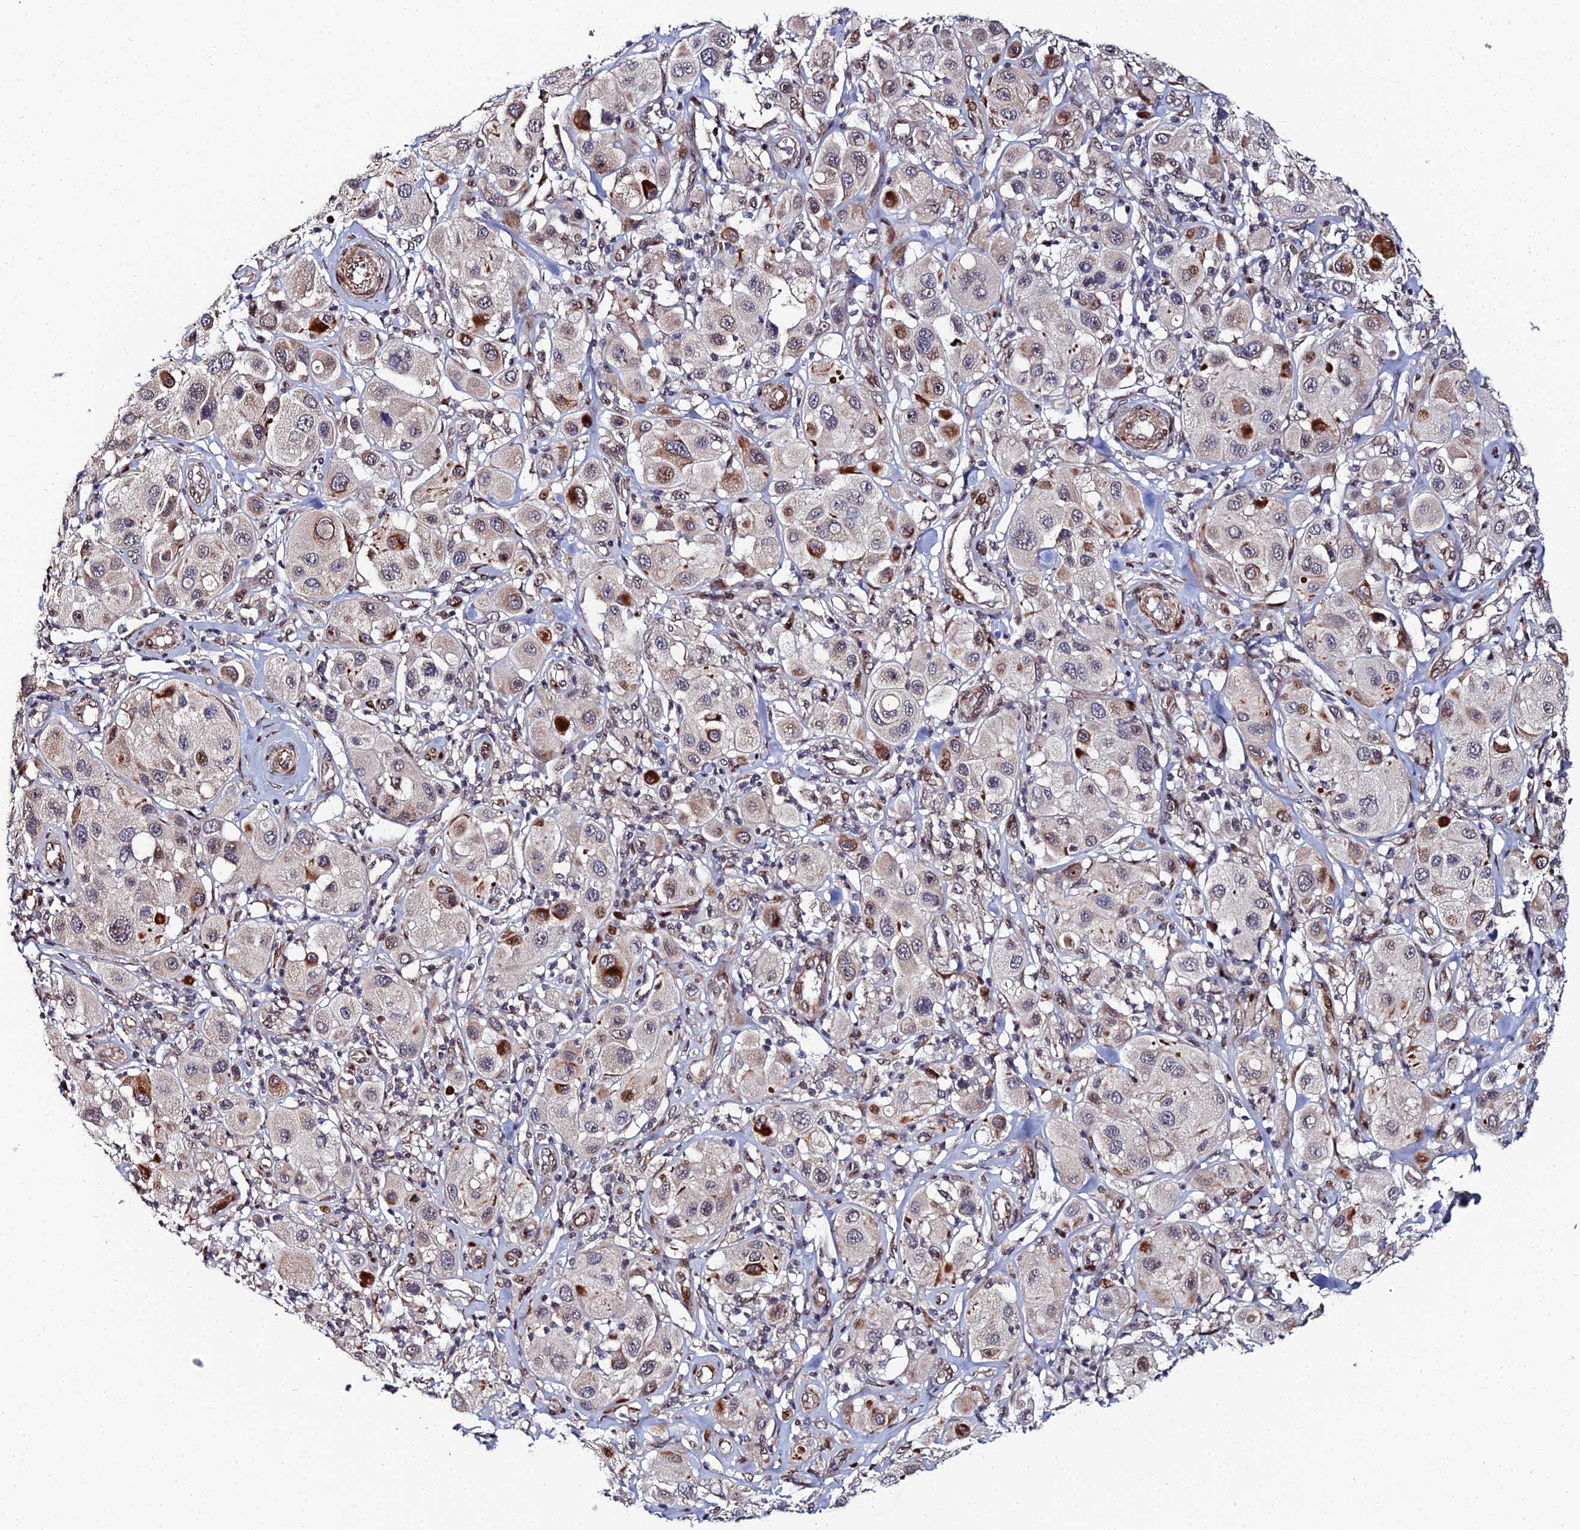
{"staining": {"intensity": "strong", "quantity": "<25%", "location": "cytoplasmic/membranous"}, "tissue": "melanoma", "cell_type": "Tumor cells", "image_type": "cancer", "snomed": [{"axis": "morphology", "description": "Malignant melanoma, Metastatic site"}, {"axis": "topography", "description": "Skin"}], "caption": "Malignant melanoma (metastatic site) stained with a brown dye exhibits strong cytoplasmic/membranous positive staining in about <25% of tumor cells.", "gene": "ZNF668", "patient": {"sex": "male", "age": 41}}